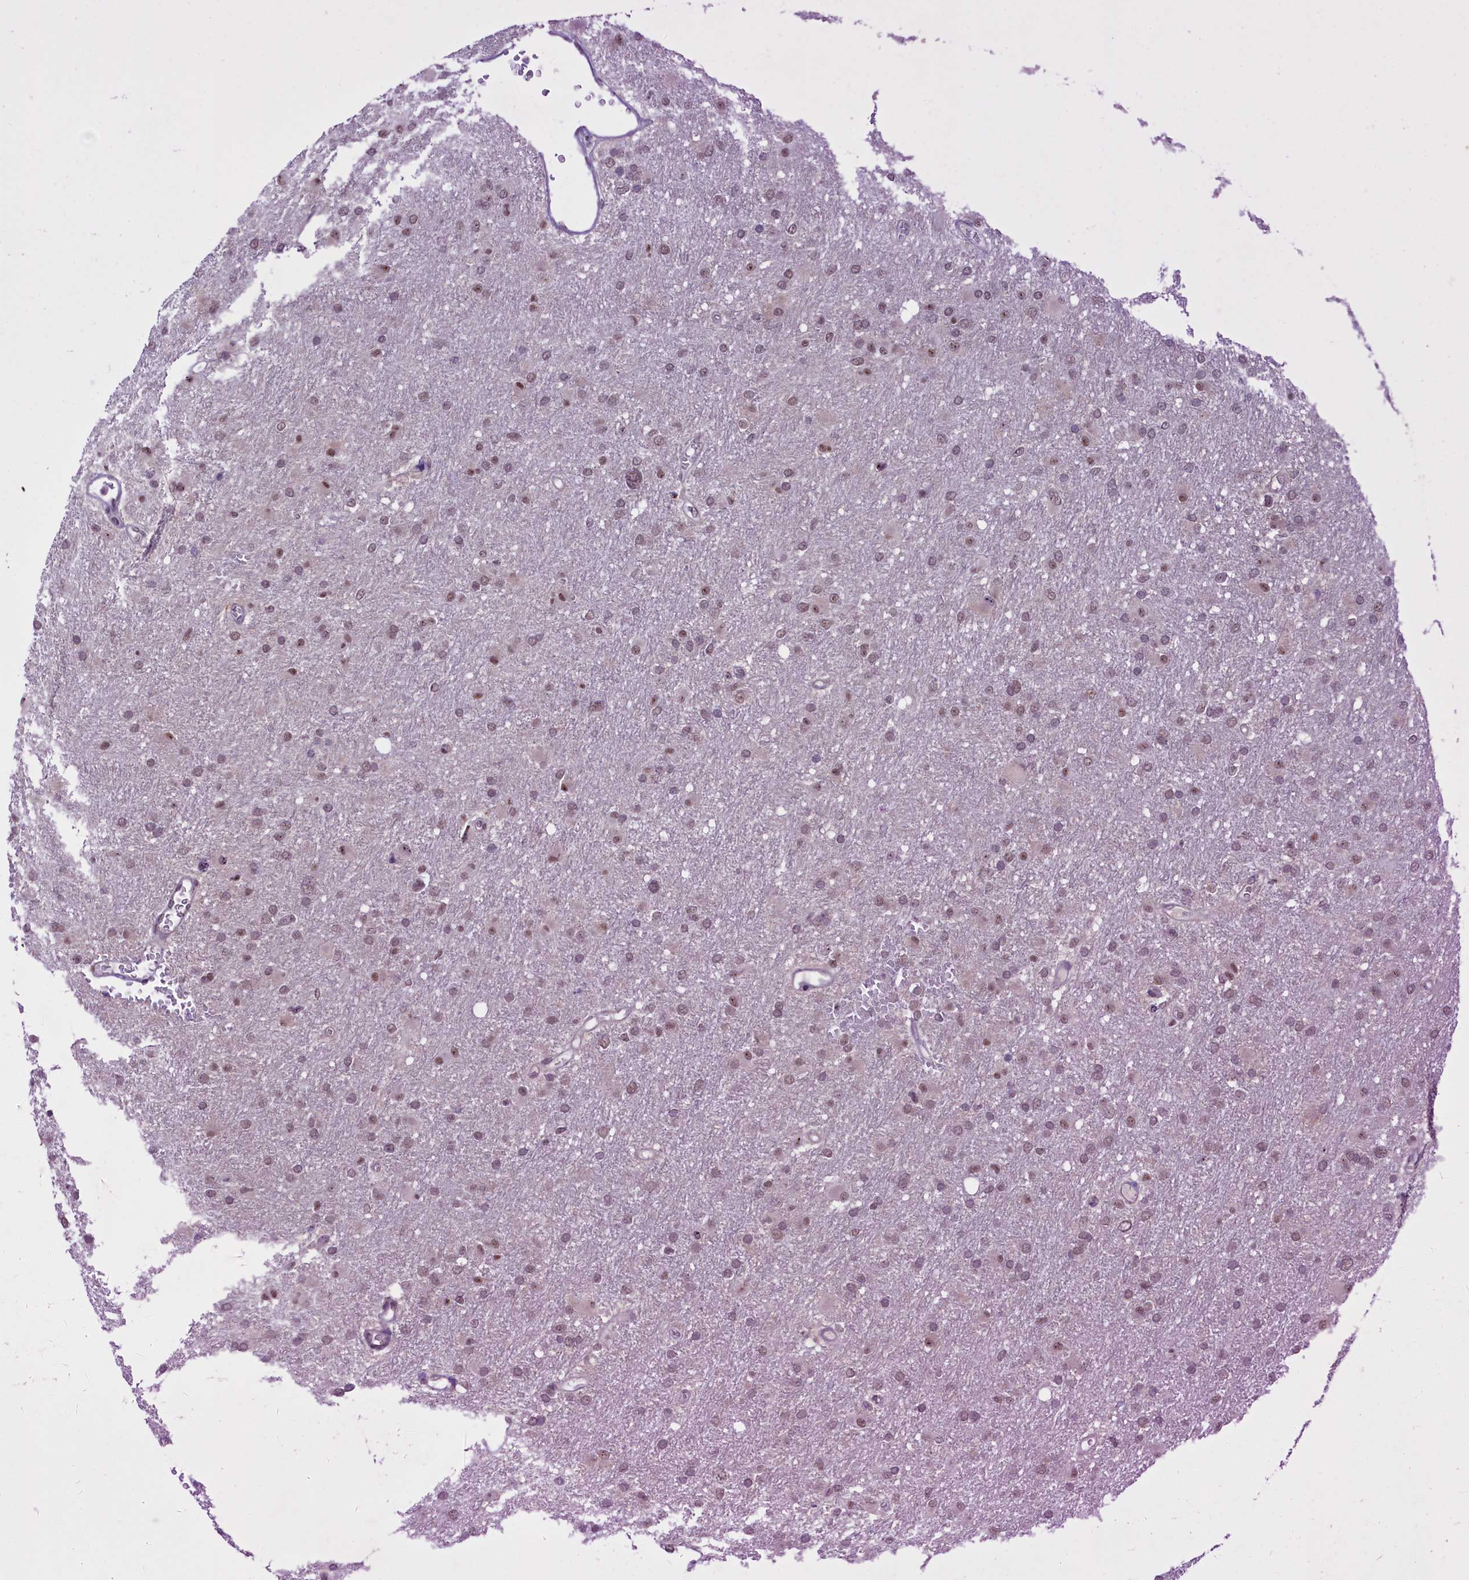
{"staining": {"intensity": "weak", "quantity": ">75%", "location": "nuclear"}, "tissue": "glioma", "cell_type": "Tumor cells", "image_type": "cancer", "snomed": [{"axis": "morphology", "description": "Glioma, malignant, High grade"}, {"axis": "topography", "description": "Cerebral cortex"}], "caption": "Protein staining reveals weak nuclear positivity in about >75% of tumor cells in glioma.", "gene": "ANKS3", "patient": {"sex": "female", "age": 36}}